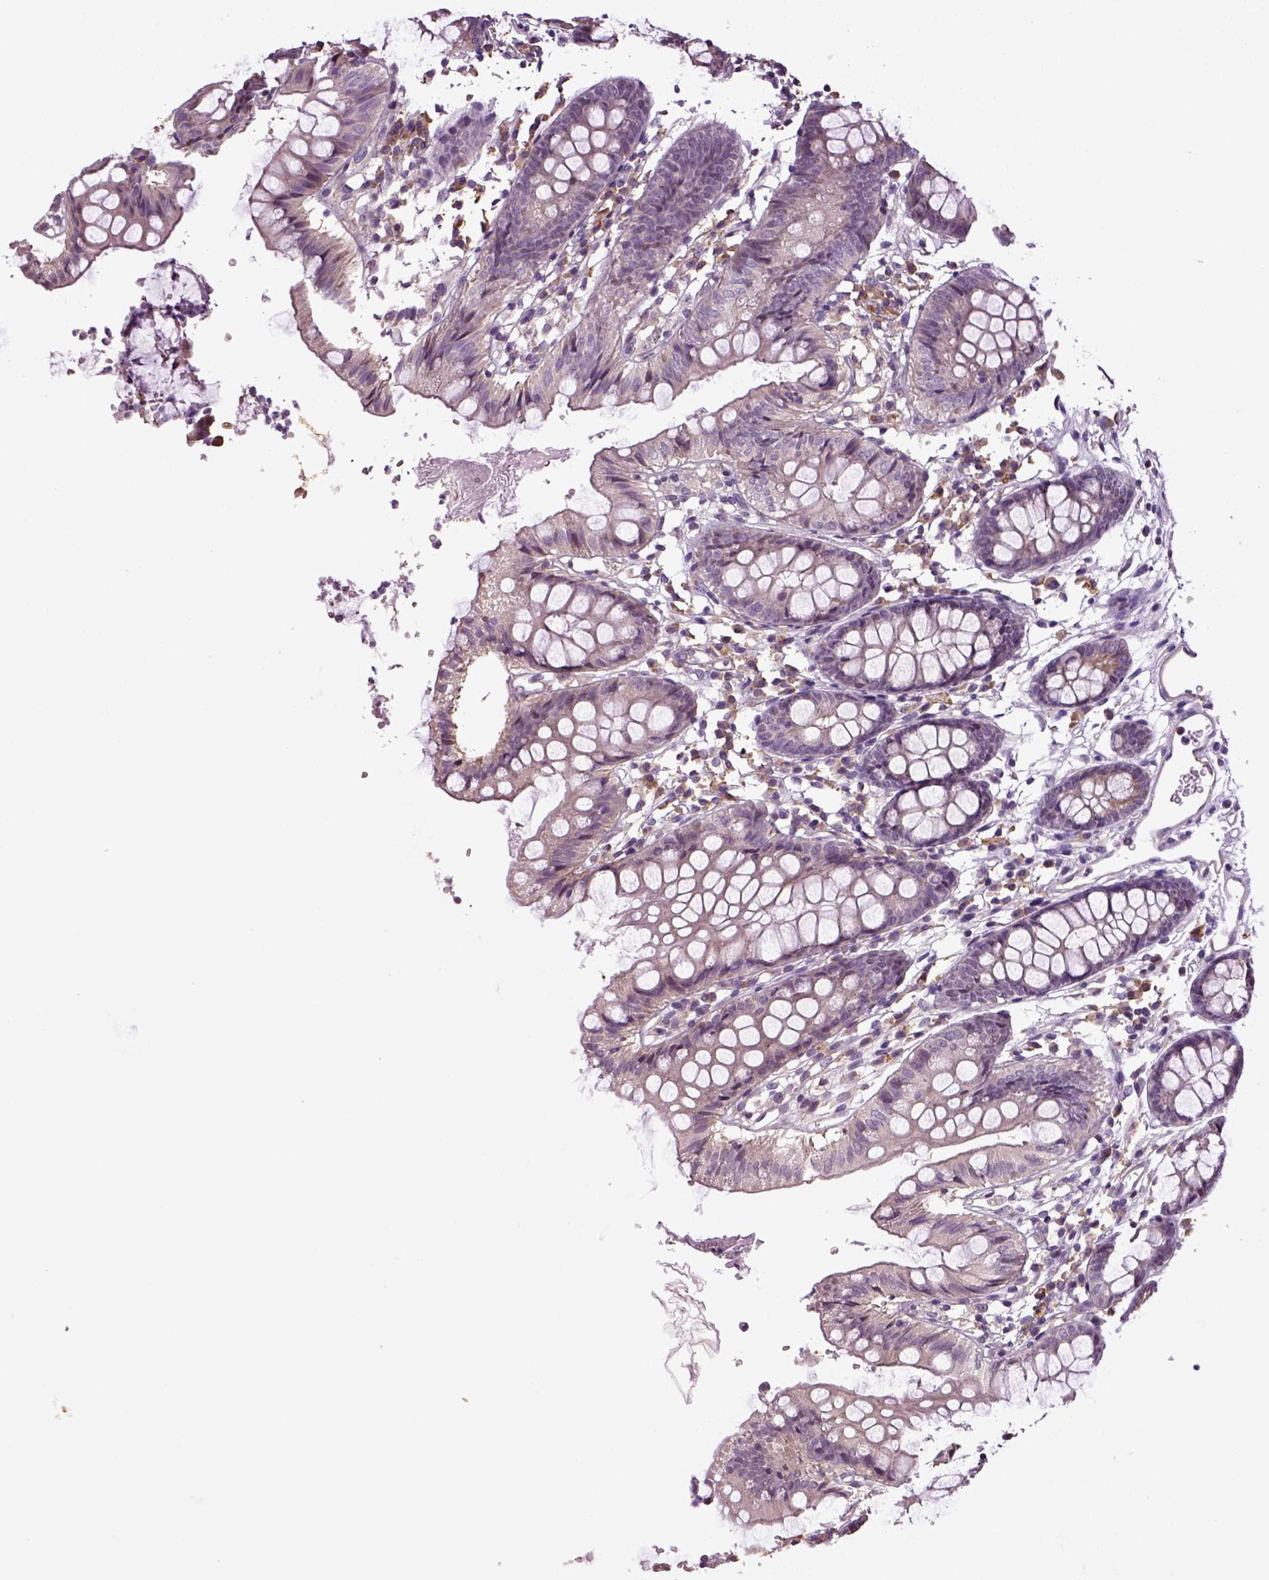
{"staining": {"intensity": "negative", "quantity": "none", "location": "none"}, "tissue": "colon", "cell_type": "Glandular cells", "image_type": "normal", "snomed": [{"axis": "morphology", "description": "Normal tissue, NOS"}, {"axis": "topography", "description": "Colon"}], "caption": "Image shows no protein positivity in glandular cells of unremarkable colon.", "gene": "TPRG1", "patient": {"sex": "female", "age": 84}}